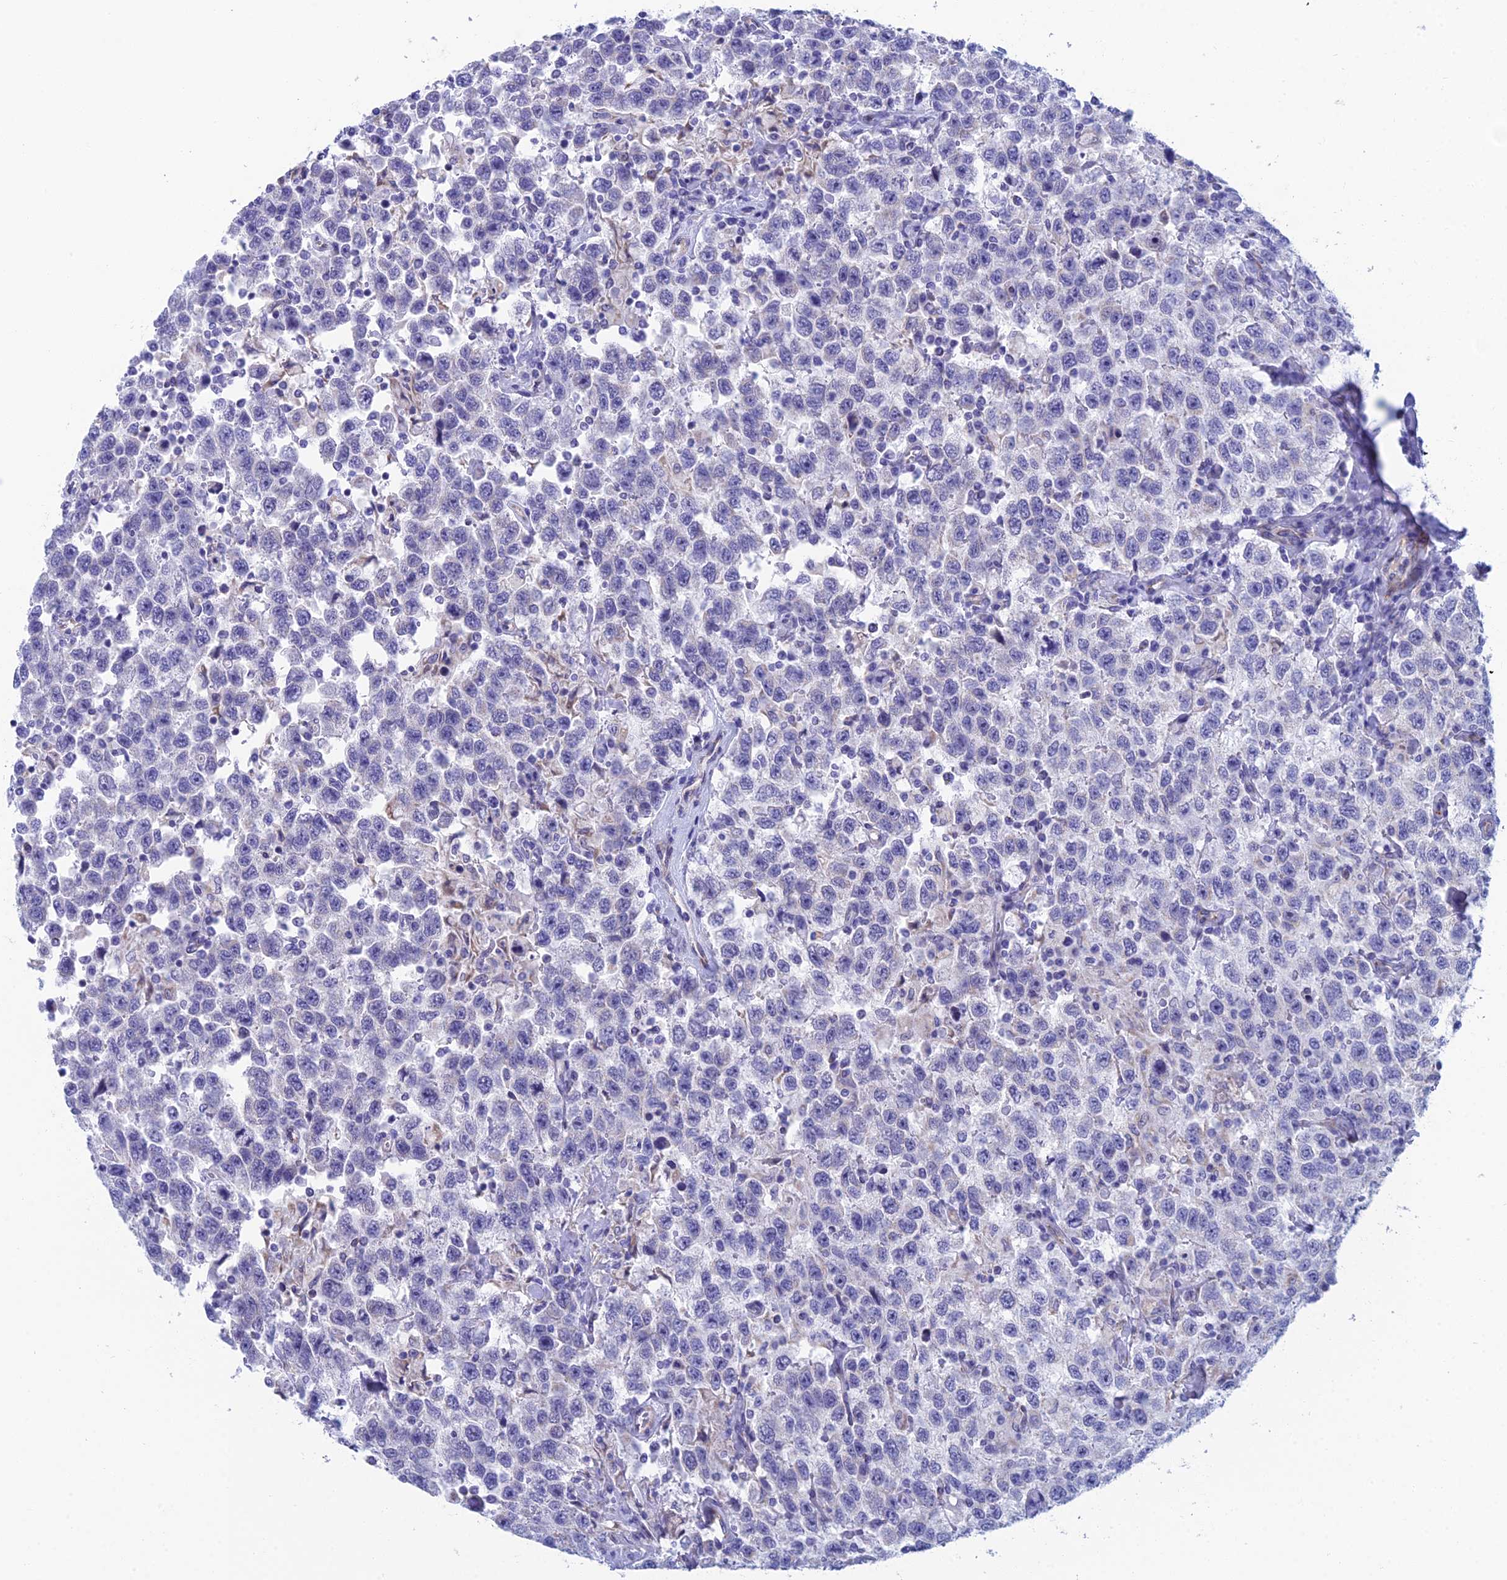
{"staining": {"intensity": "negative", "quantity": "none", "location": "none"}, "tissue": "testis cancer", "cell_type": "Tumor cells", "image_type": "cancer", "snomed": [{"axis": "morphology", "description": "Seminoma, NOS"}, {"axis": "topography", "description": "Testis"}], "caption": "A high-resolution histopathology image shows immunohistochemistry (IHC) staining of testis cancer (seminoma), which demonstrates no significant positivity in tumor cells. (DAB (3,3'-diaminobenzidine) immunohistochemistry (IHC) visualized using brightfield microscopy, high magnification).", "gene": "CFAP210", "patient": {"sex": "male", "age": 41}}